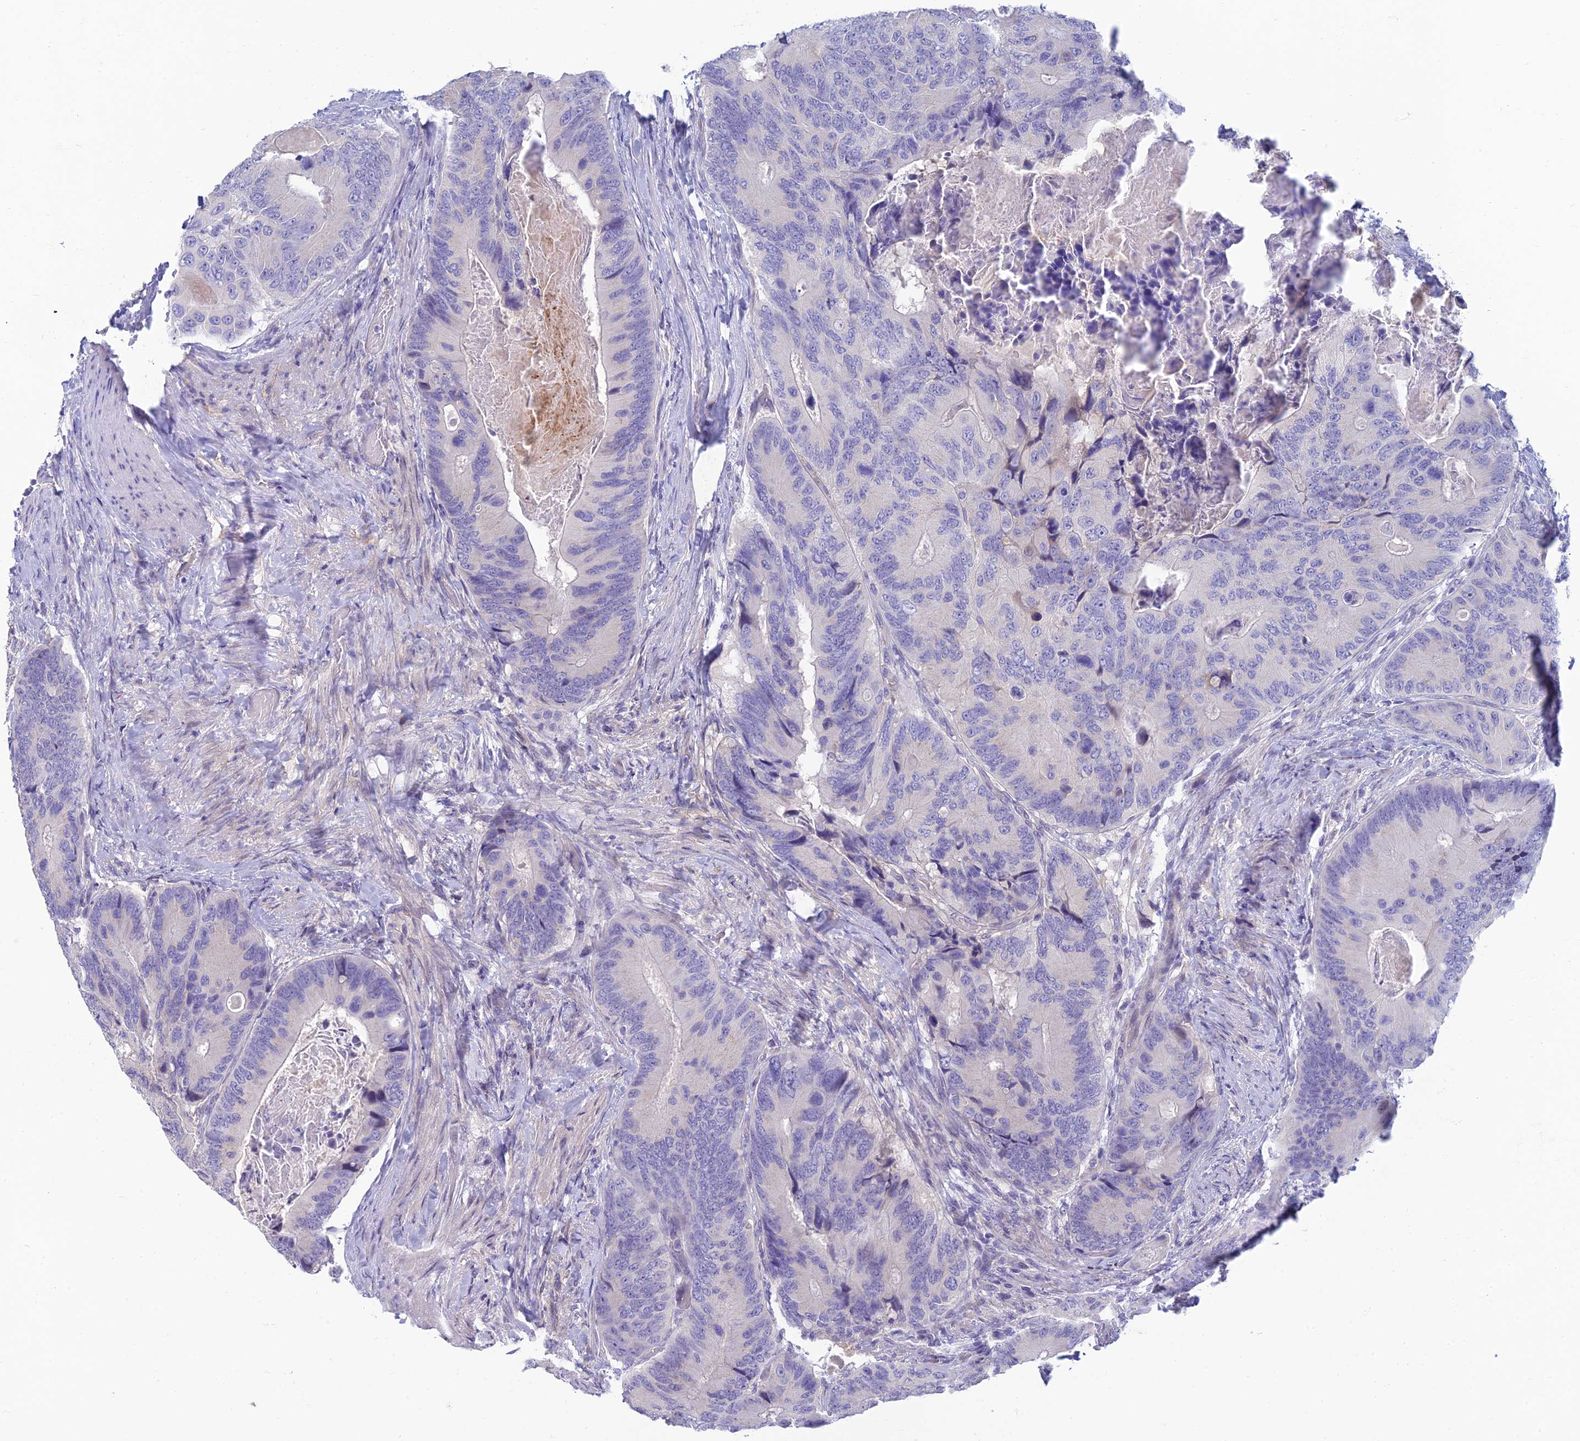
{"staining": {"intensity": "negative", "quantity": "none", "location": "none"}, "tissue": "colorectal cancer", "cell_type": "Tumor cells", "image_type": "cancer", "snomed": [{"axis": "morphology", "description": "Adenocarcinoma, NOS"}, {"axis": "topography", "description": "Colon"}], "caption": "Tumor cells show no significant staining in colorectal cancer. (DAB IHC with hematoxylin counter stain).", "gene": "NEURL1", "patient": {"sex": "male", "age": 84}}